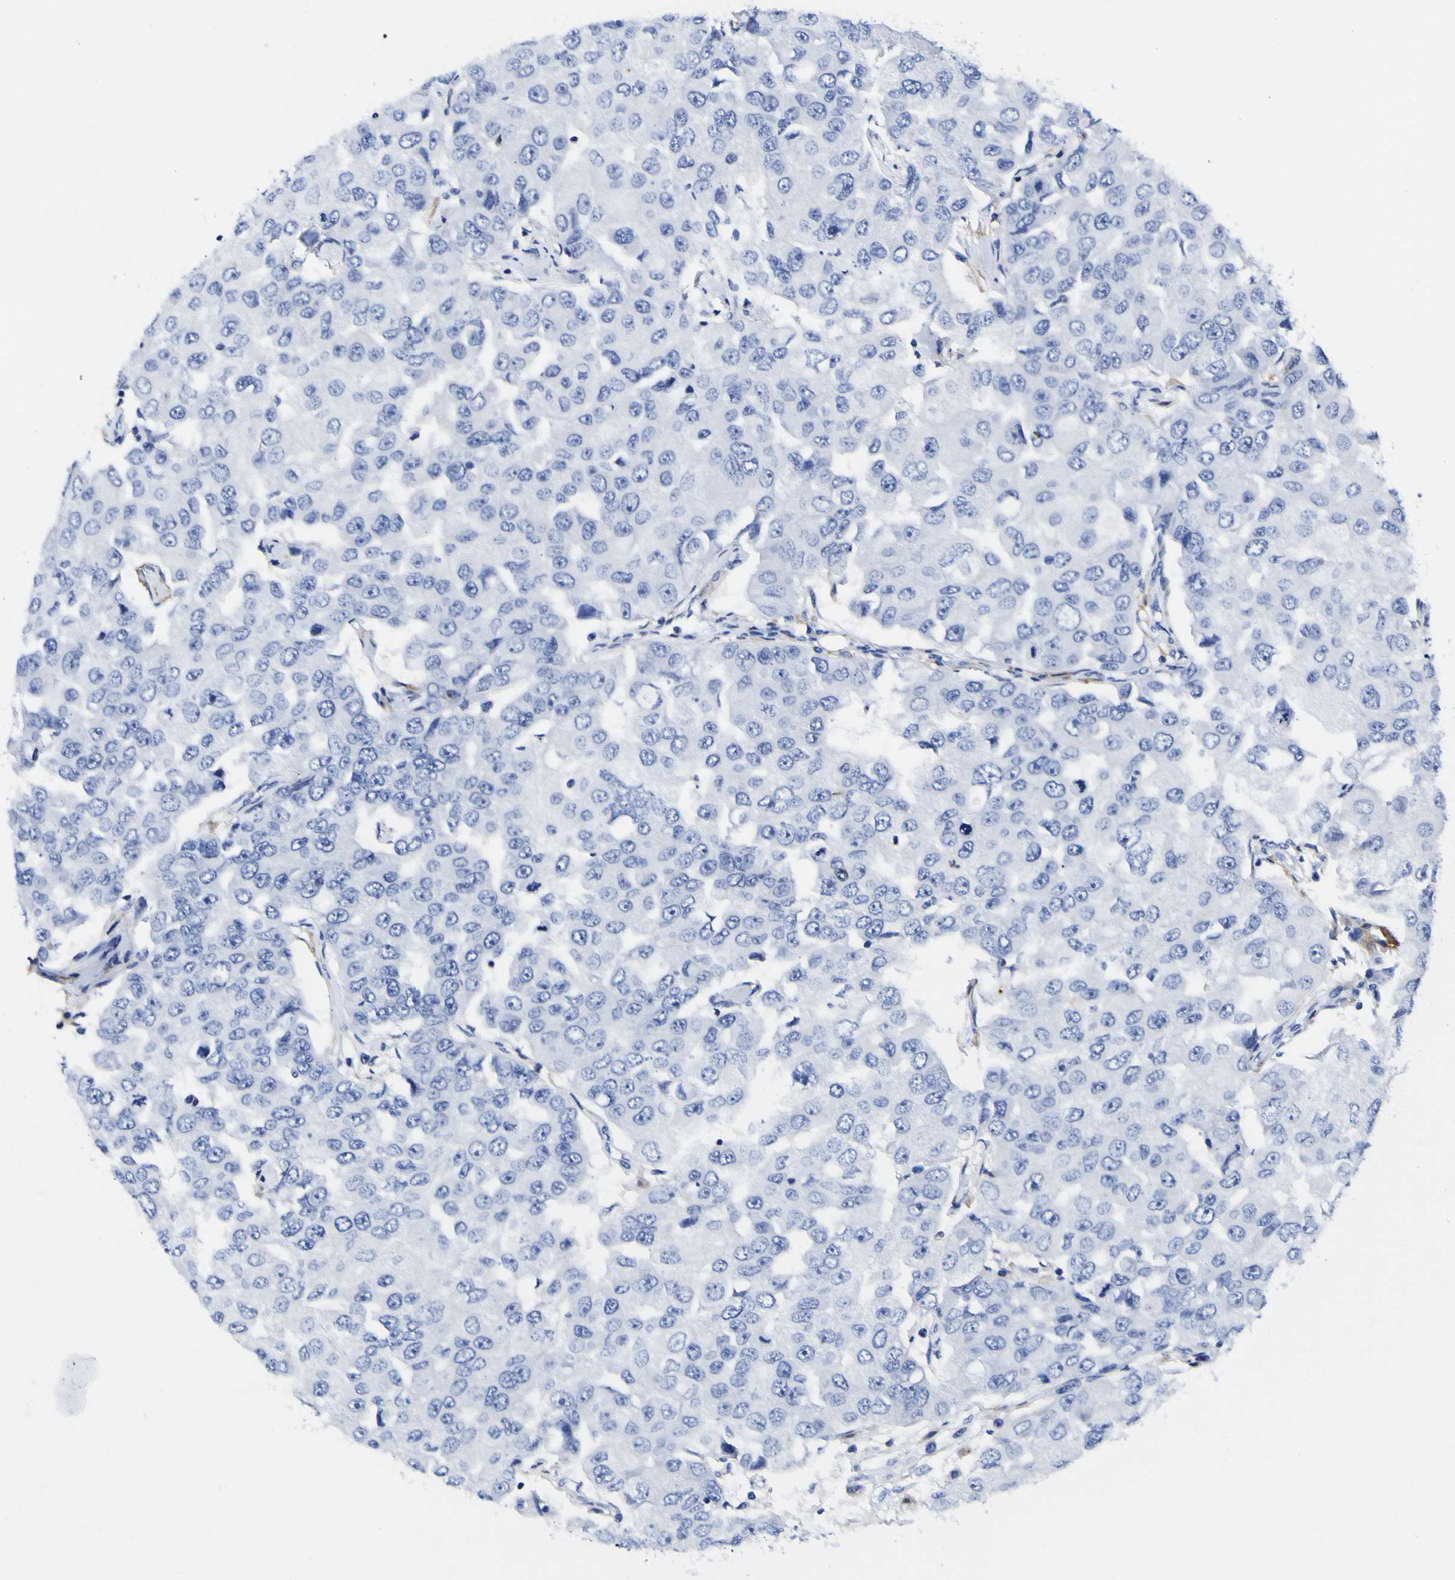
{"staining": {"intensity": "negative", "quantity": "none", "location": "none"}, "tissue": "breast cancer", "cell_type": "Tumor cells", "image_type": "cancer", "snomed": [{"axis": "morphology", "description": "Duct carcinoma"}, {"axis": "topography", "description": "Breast"}], "caption": "Image shows no protein expression in tumor cells of intraductal carcinoma (breast) tissue.", "gene": "HLA-DQA1", "patient": {"sex": "female", "age": 27}}